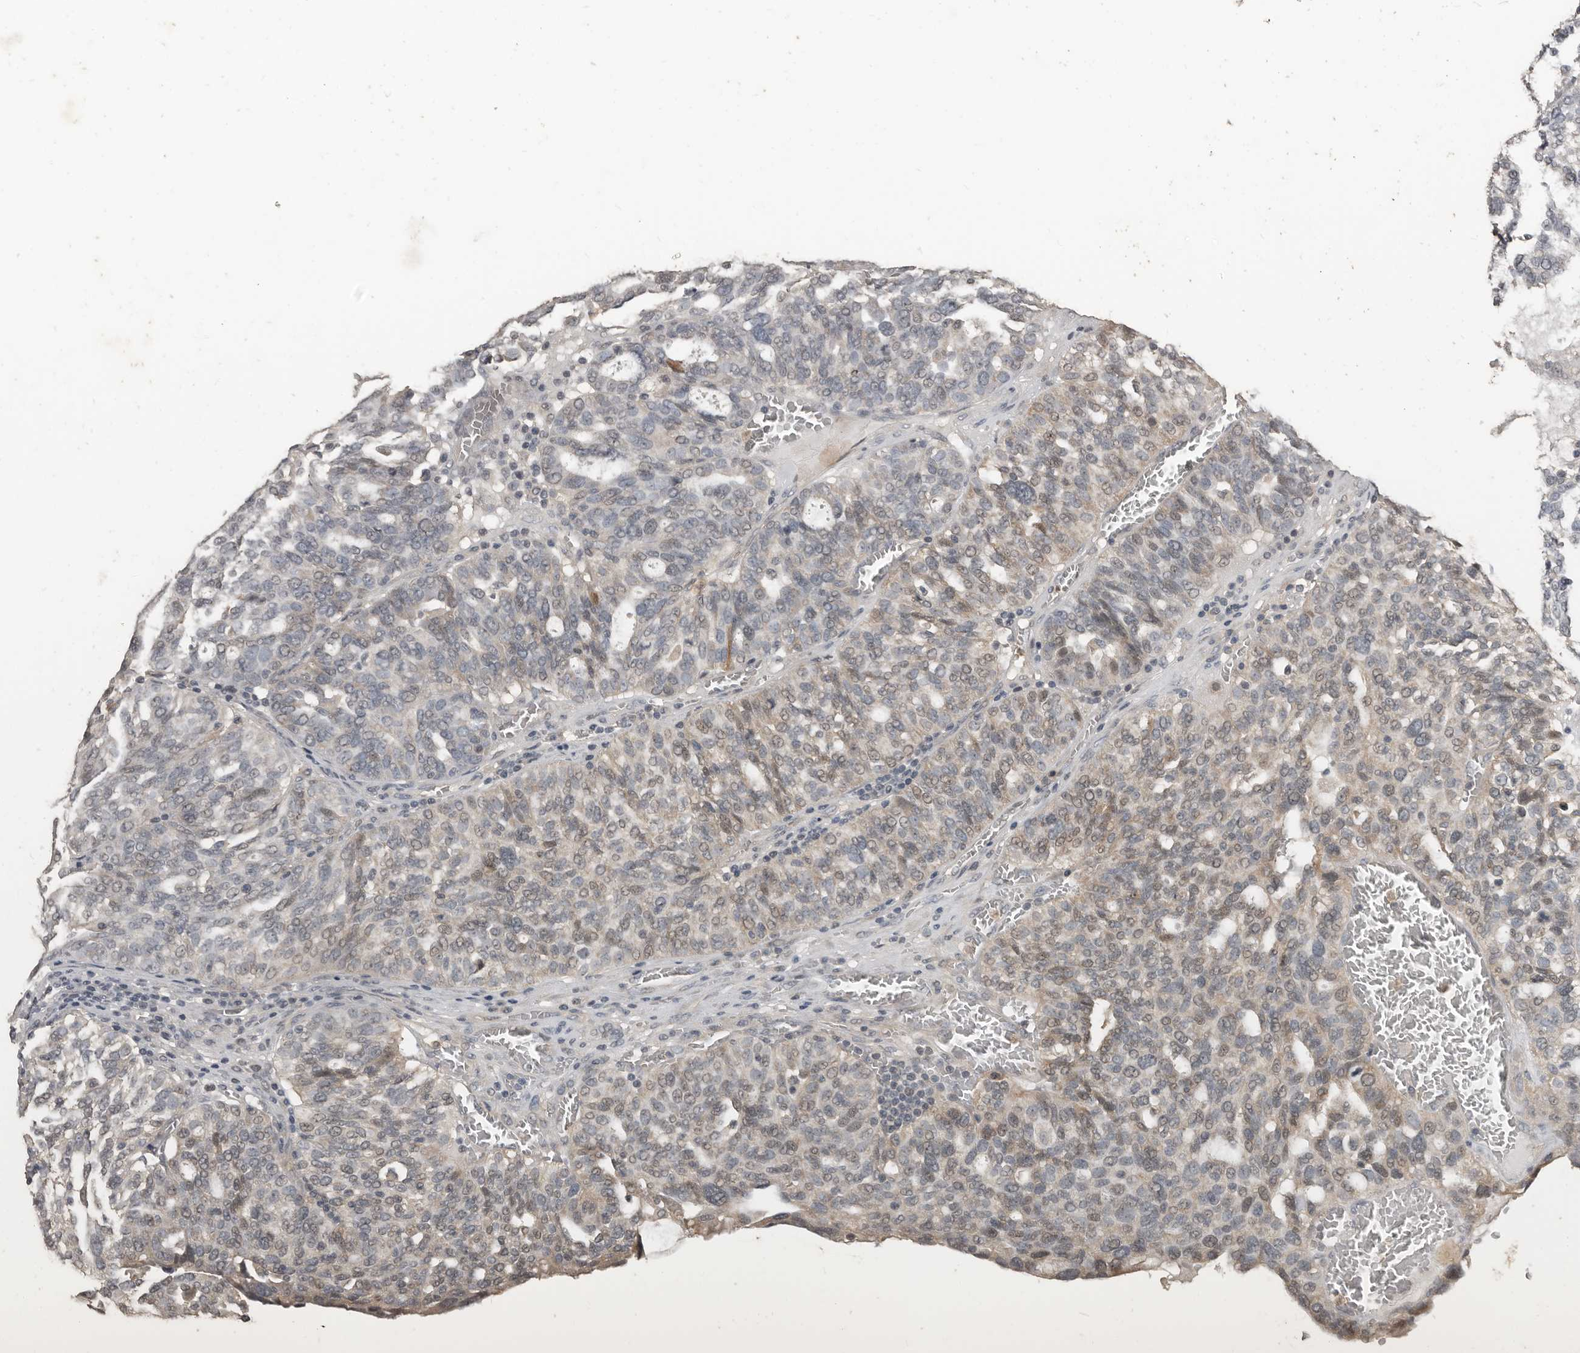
{"staining": {"intensity": "weak", "quantity": "<25%", "location": "nuclear"}, "tissue": "ovarian cancer", "cell_type": "Tumor cells", "image_type": "cancer", "snomed": [{"axis": "morphology", "description": "Cystadenocarcinoma, serous, NOS"}, {"axis": "topography", "description": "Ovary"}], "caption": "IHC of ovarian cancer exhibits no positivity in tumor cells.", "gene": "BAMBI", "patient": {"sex": "female", "age": 59}}